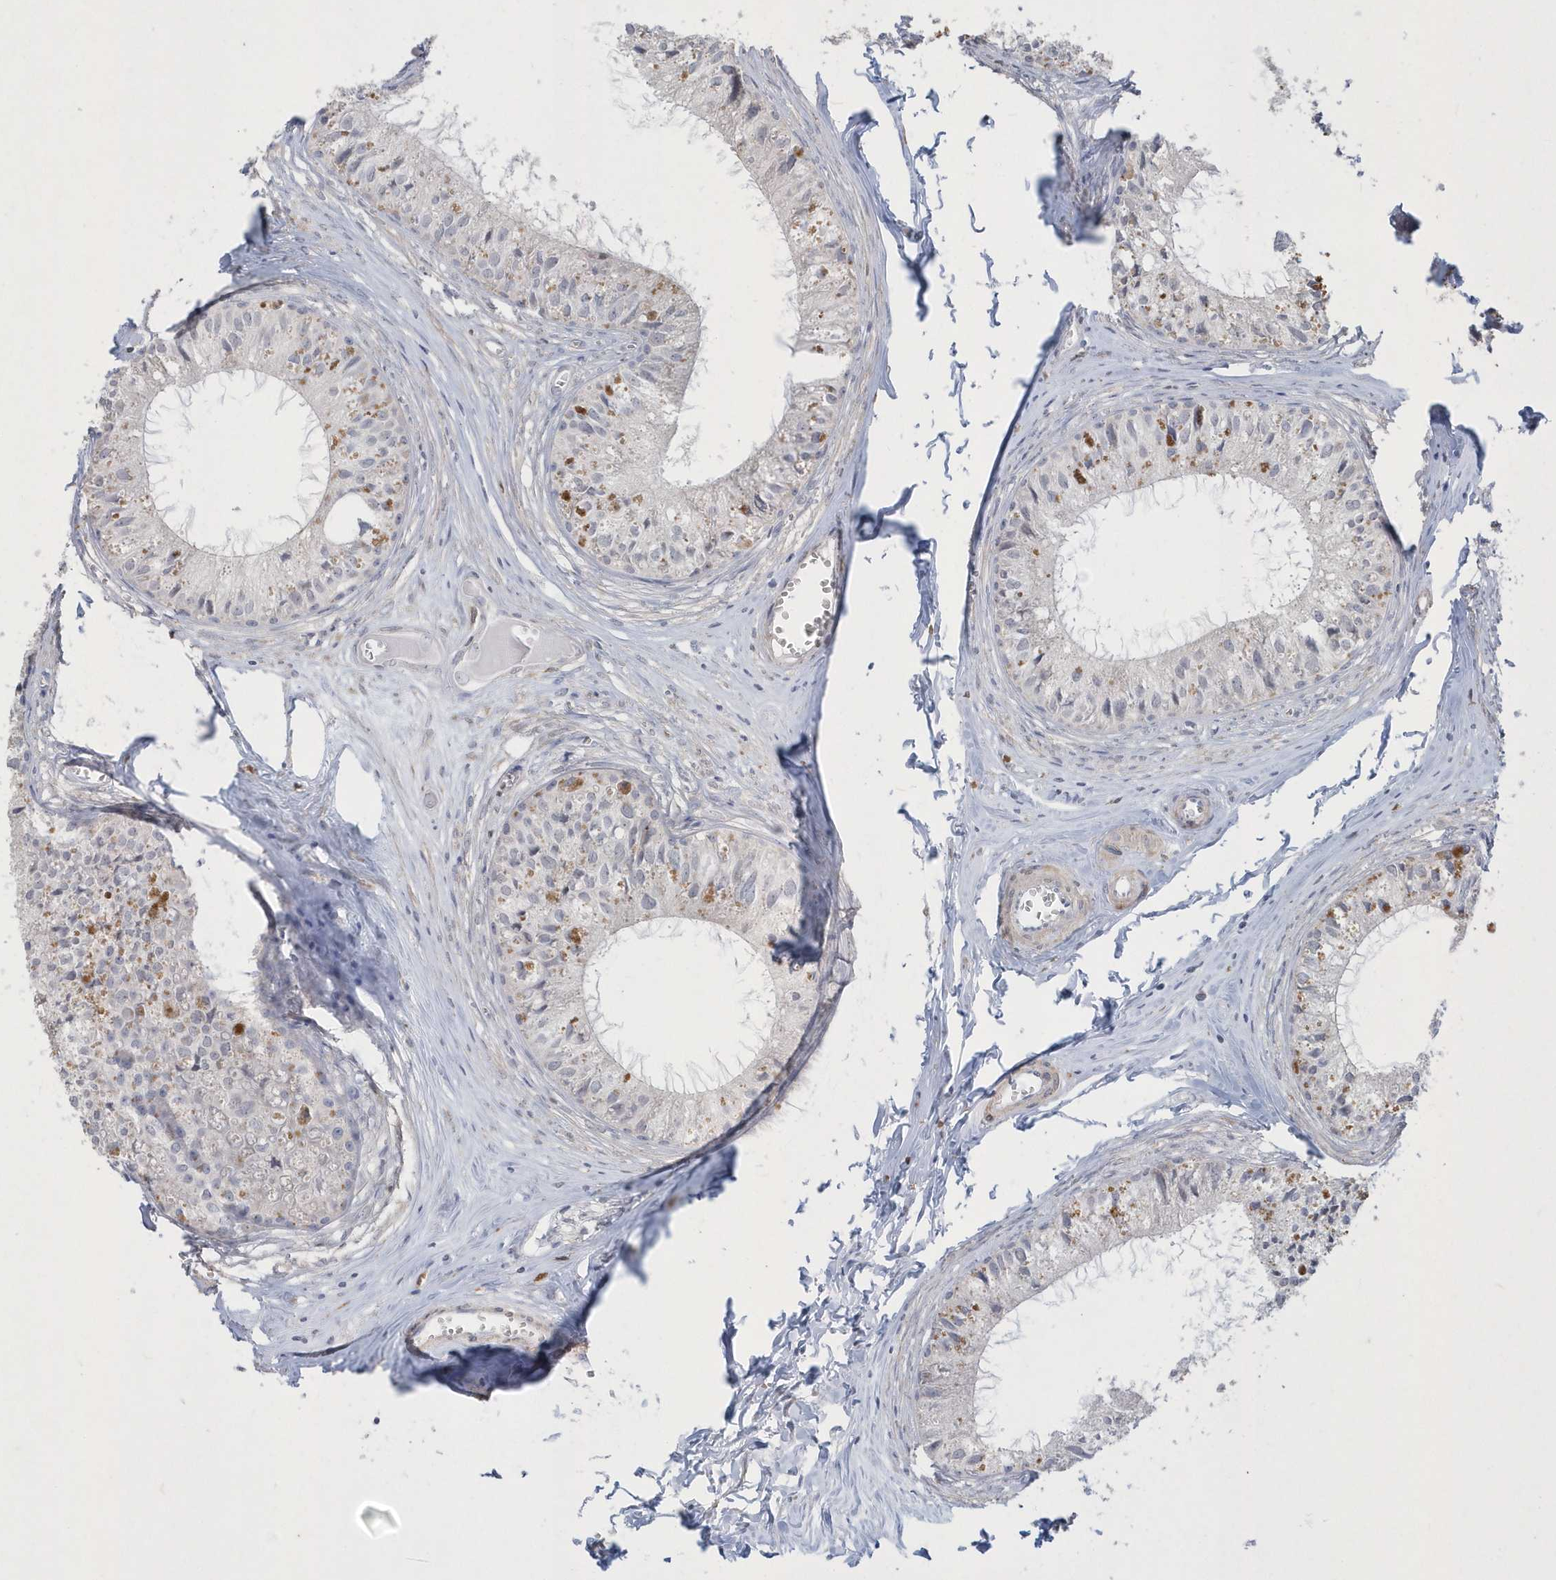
{"staining": {"intensity": "negative", "quantity": "none", "location": "none"}, "tissue": "epididymis", "cell_type": "Glandular cells", "image_type": "normal", "snomed": [{"axis": "morphology", "description": "Normal tissue, NOS"}, {"axis": "topography", "description": "Epididymis"}], "caption": "Glandular cells show no significant protein positivity in unremarkable epididymis. (Stains: DAB (3,3'-diaminobenzidine) immunohistochemistry (IHC) with hematoxylin counter stain, Microscopy: brightfield microscopy at high magnification).", "gene": "TSPEAR", "patient": {"sex": "male", "age": 36}}